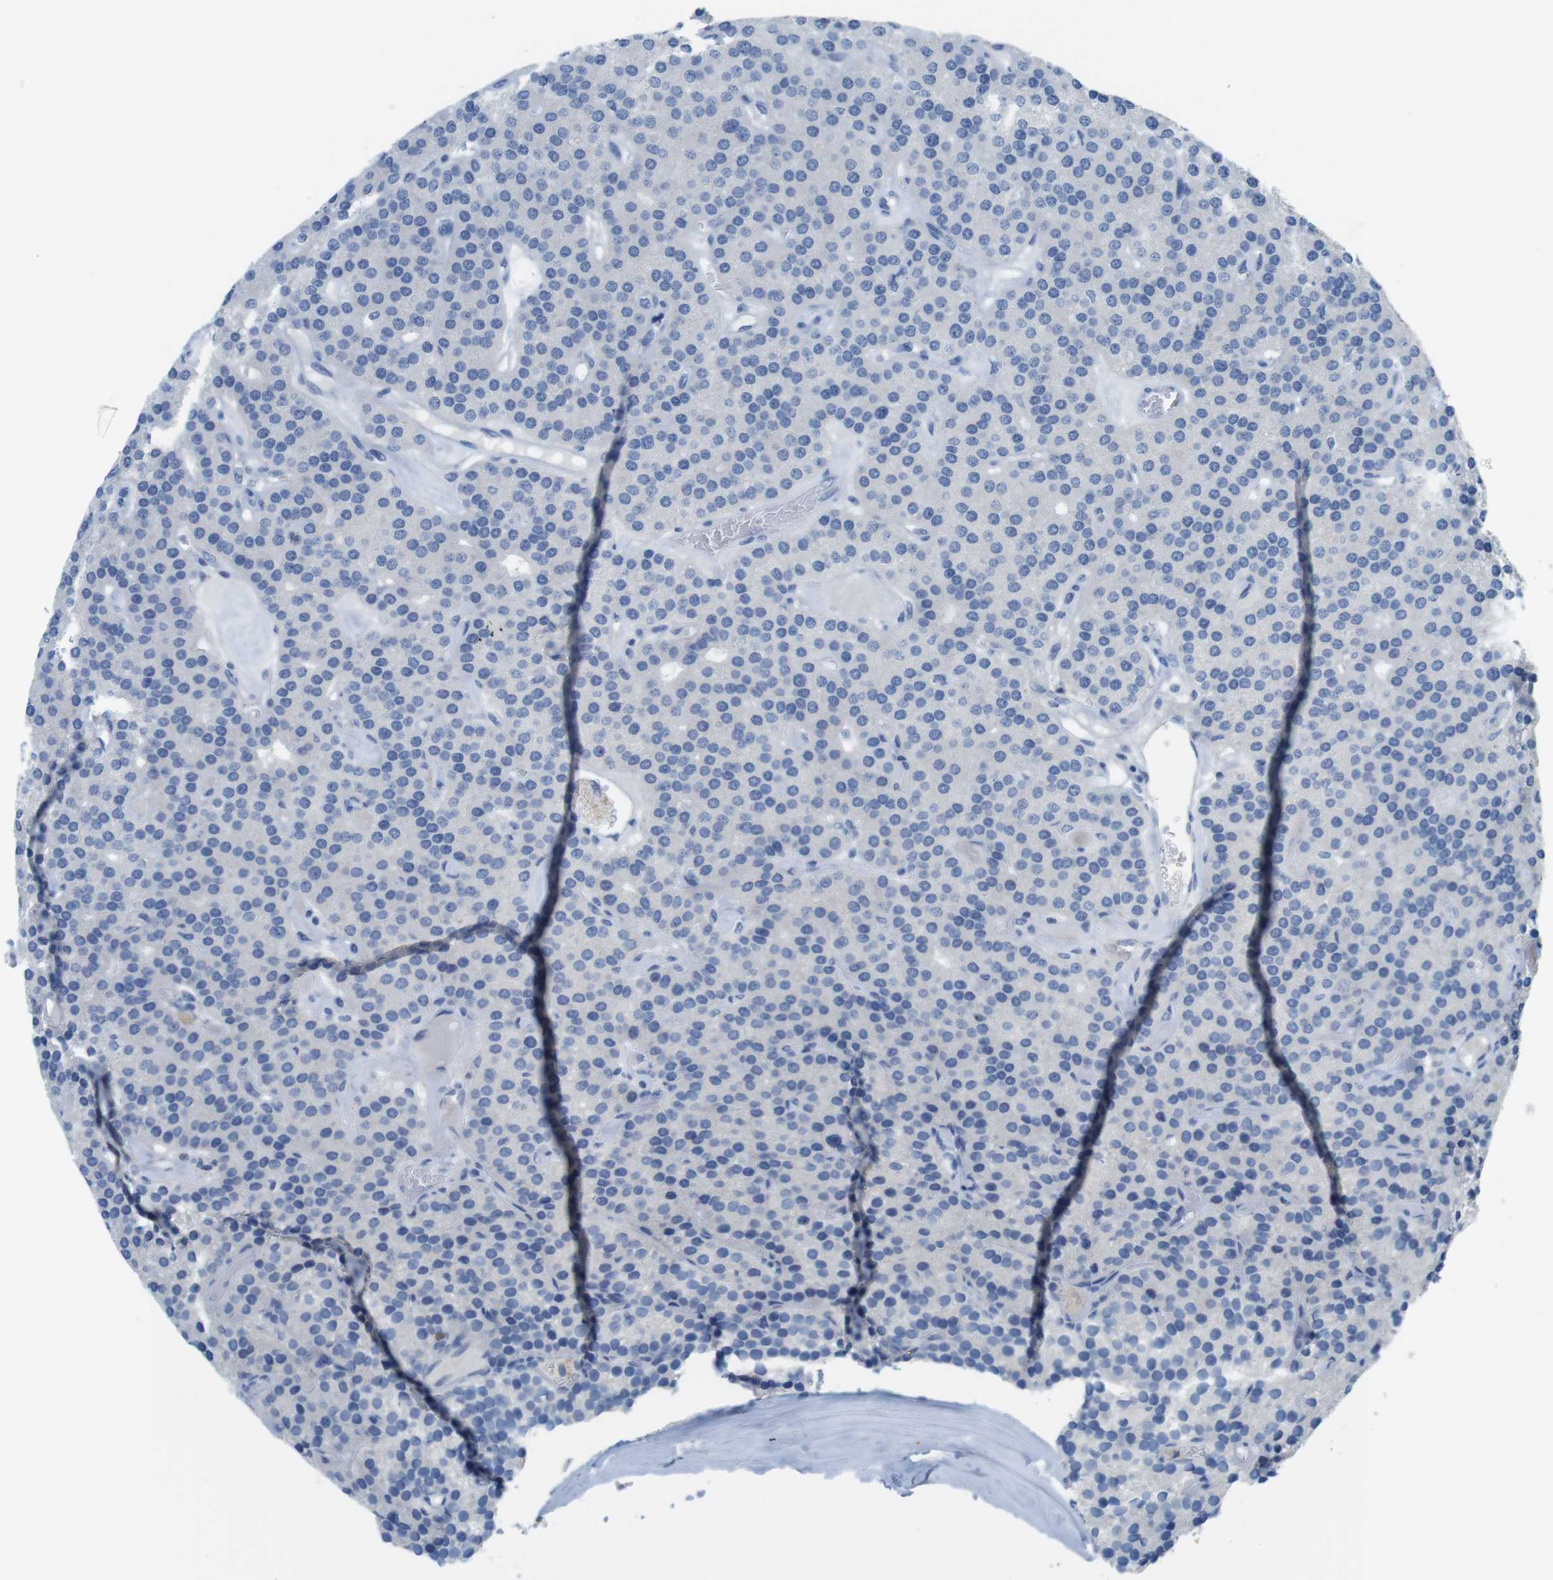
{"staining": {"intensity": "negative", "quantity": "none", "location": "none"}, "tissue": "parathyroid gland", "cell_type": "Glandular cells", "image_type": "normal", "snomed": [{"axis": "morphology", "description": "Normal tissue, NOS"}, {"axis": "morphology", "description": "Adenoma, NOS"}, {"axis": "topography", "description": "Parathyroid gland"}], "caption": "DAB immunohistochemical staining of benign parathyroid gland exhibits no significant positivity in glandular cells.", "gene": "CD5", "patient": {"sex": "female", "age": 86}}